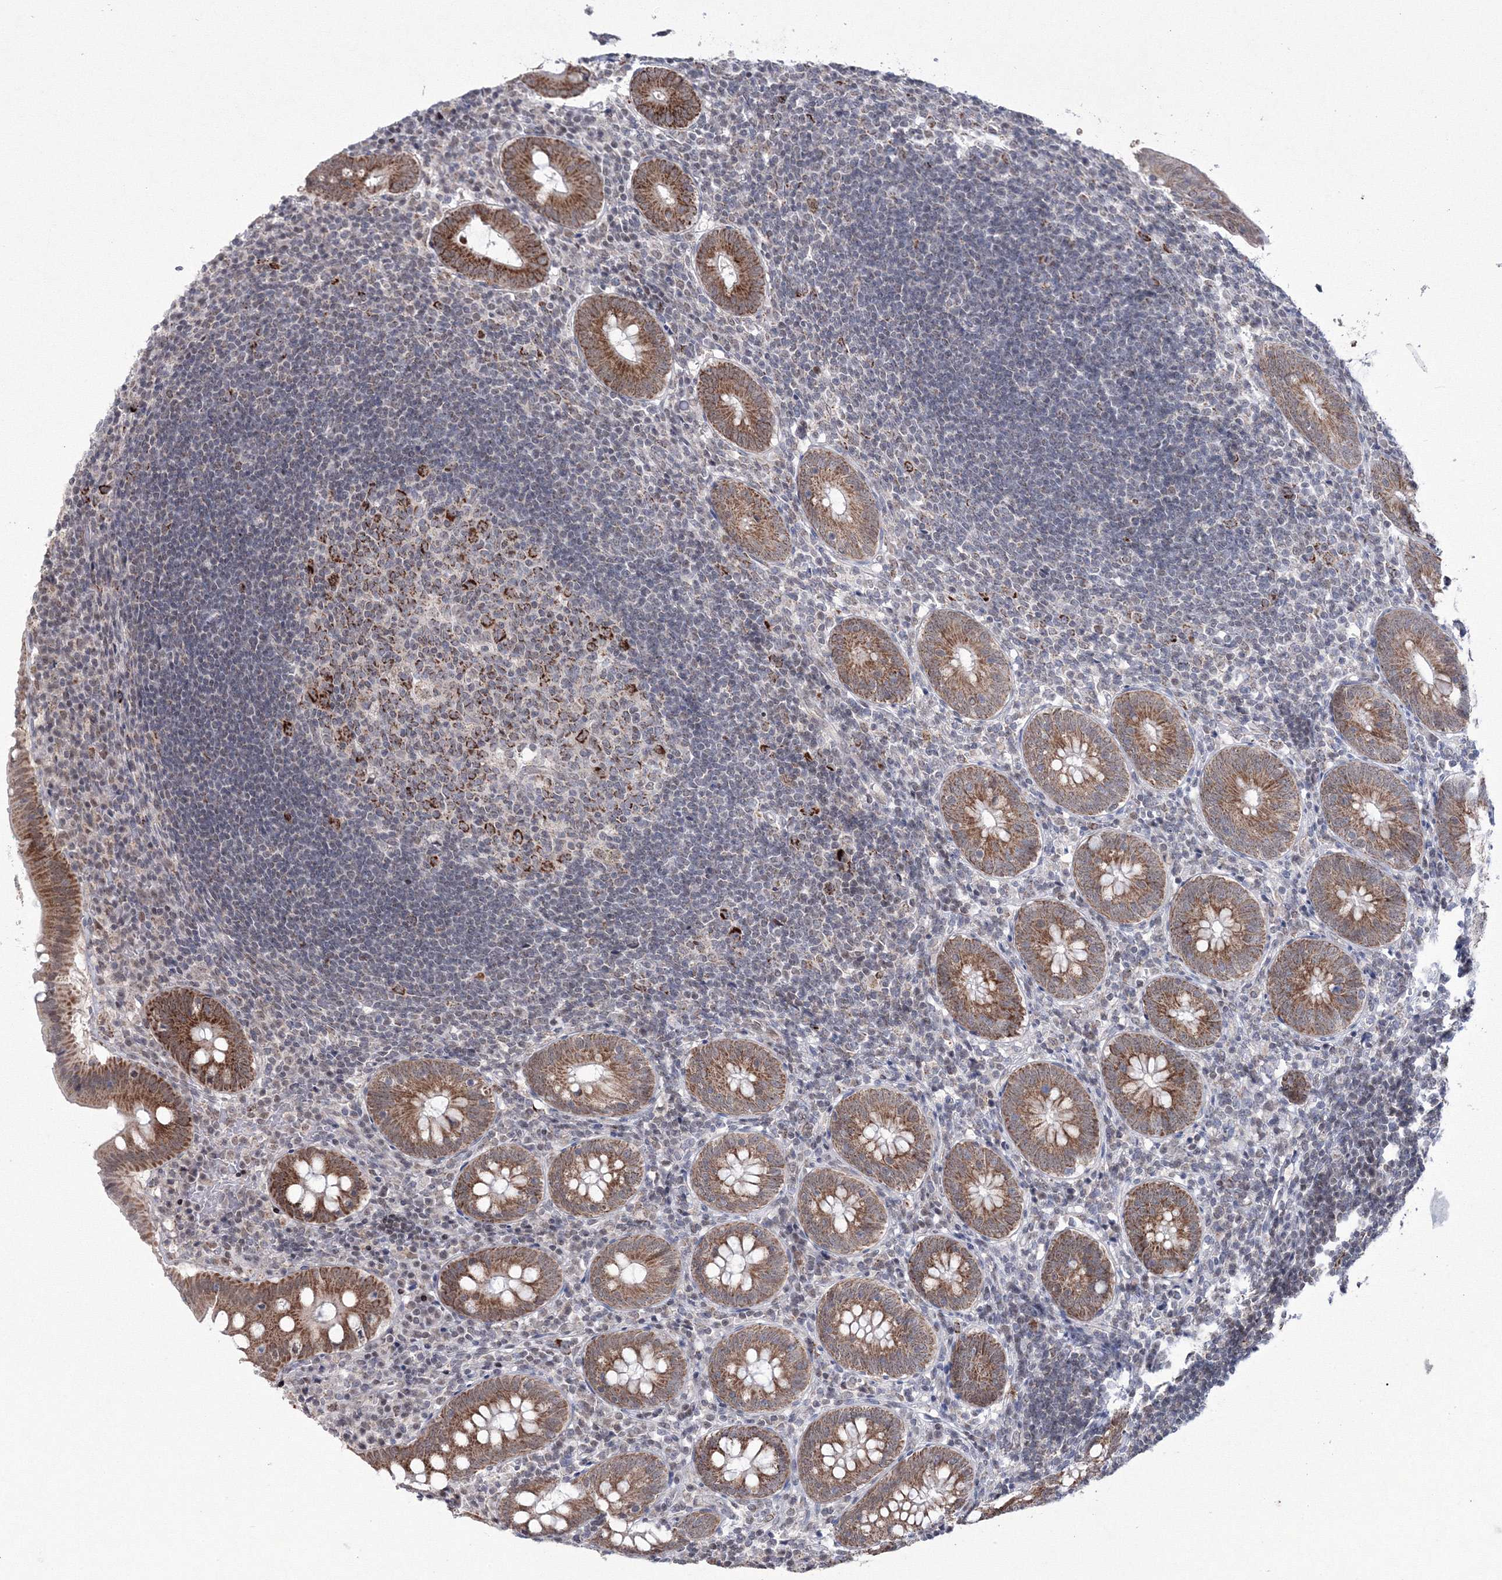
{"staining": {"intensity": "strong", "quantity": ">75%", "location": "cytoplasmic/membranous"}, "tissue": "appendix", "cell_type": "Glandular cells", "image_type": "normal", "snomed": [{"axis": "morphology", "description": "Normal tissue, NOS"}, {"axis": "topography", "description": "Appendix"}], "caption": "High-power microscopy captured an immunohistochemistry (IHC) photomicrograph of normal appendix, revealing strong cytoplasmic/membranous expression in about >75% of glandular cells. (IHC, brightfield microscopy, high magnification).", "gene": "GRSF1", "patient": {"sex": "female", "age": 54}}